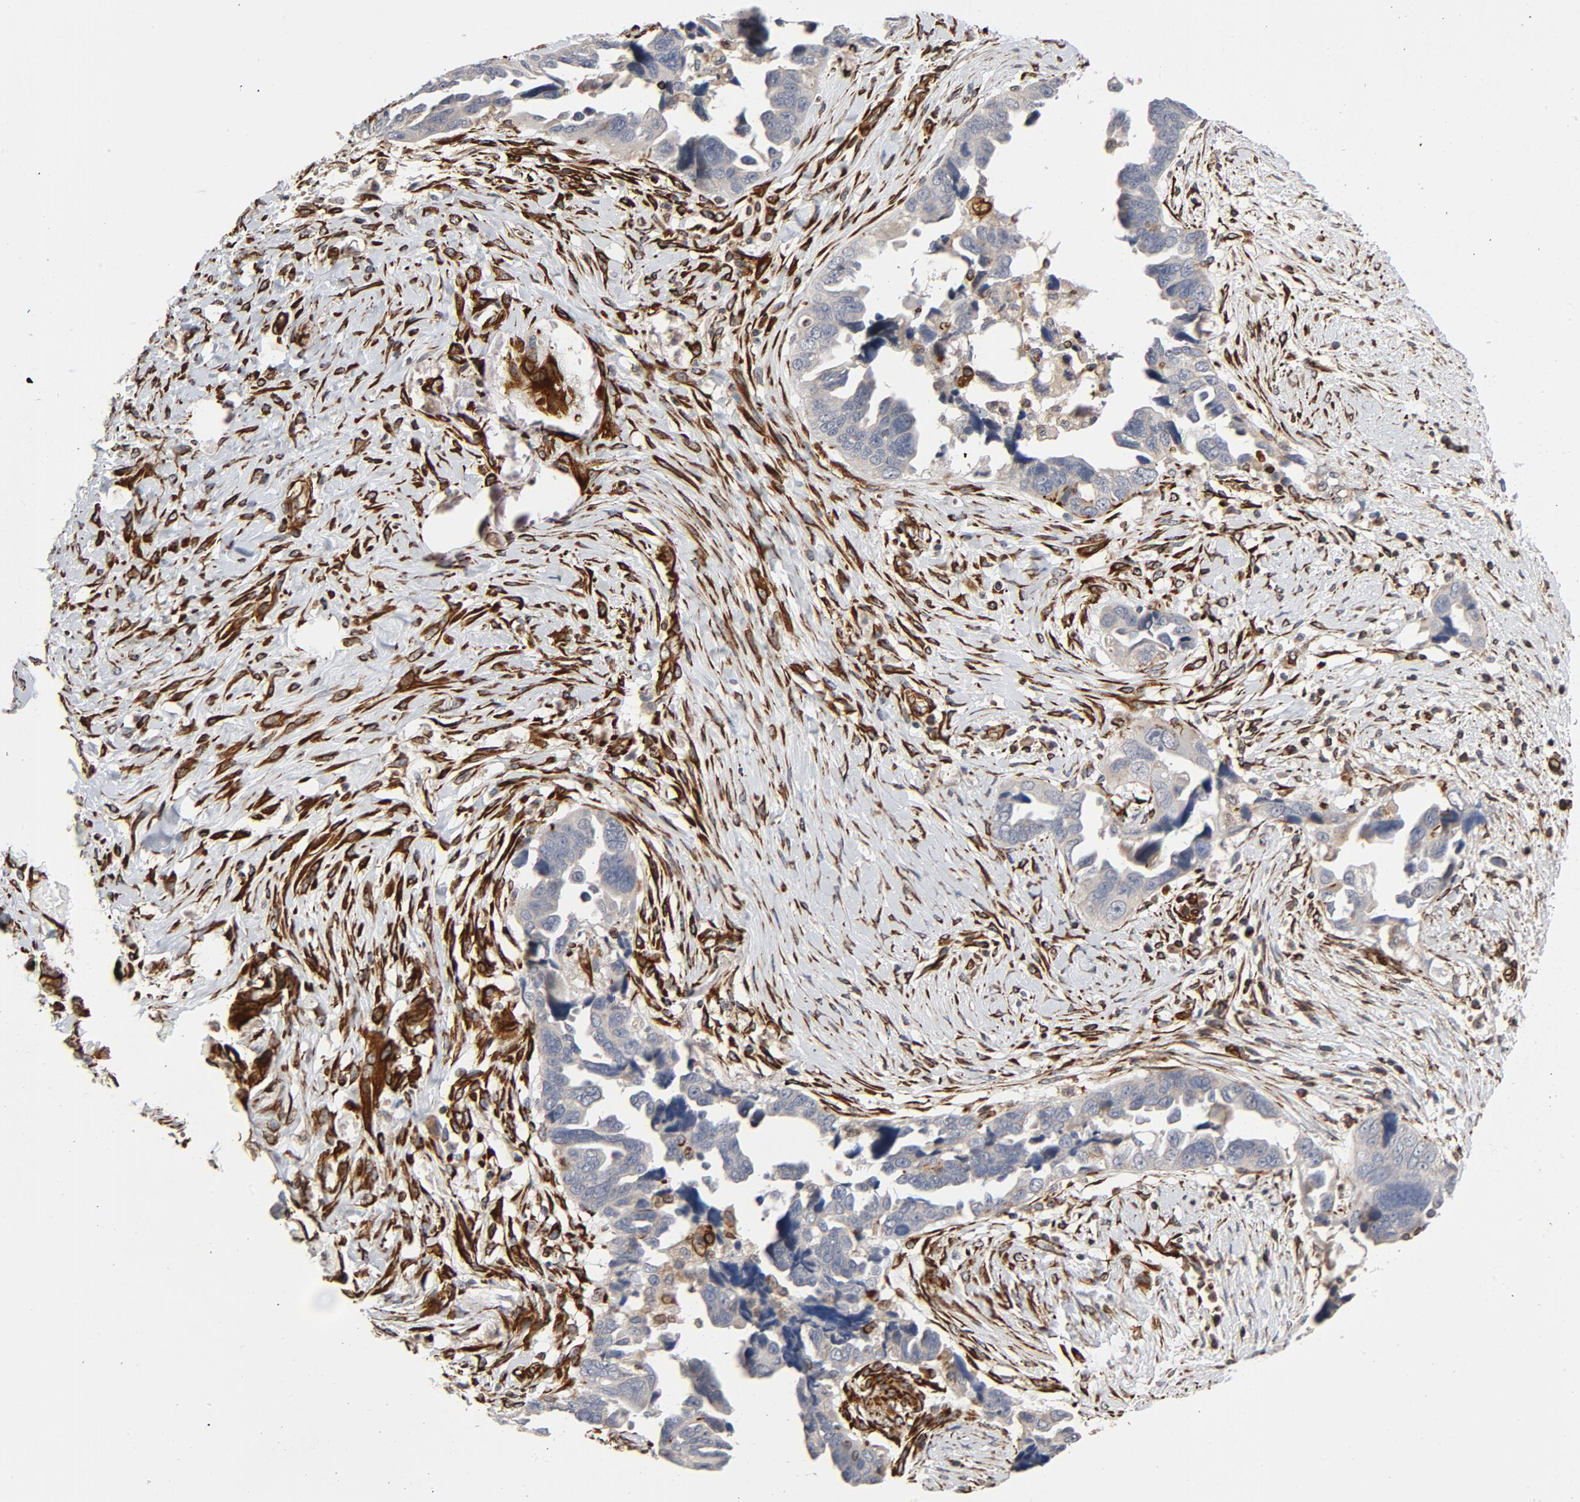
{"staining": {"intensity": "weak", "quantity": "<25%", "location": "cytoplasmic/membranous"}, "tissue": "ovarian cancer", "cell_type": "Tumor cells", "image_type": "cancer", "snomed": [{"axis": "morphology", "description": "Cystadenocarcinoma, serous, NOS"}, {"axis": "topography", "description": "Ovary"}], "caption": "DAB (3,3'-diaminobenzidine) immunohistochemical staining of human serous cystadenocarcinoma (ovarian) exhibits no significant staining in tumor cells.", "gene": "FAM118A", "patient": {"sex": "female", "age": 63}}